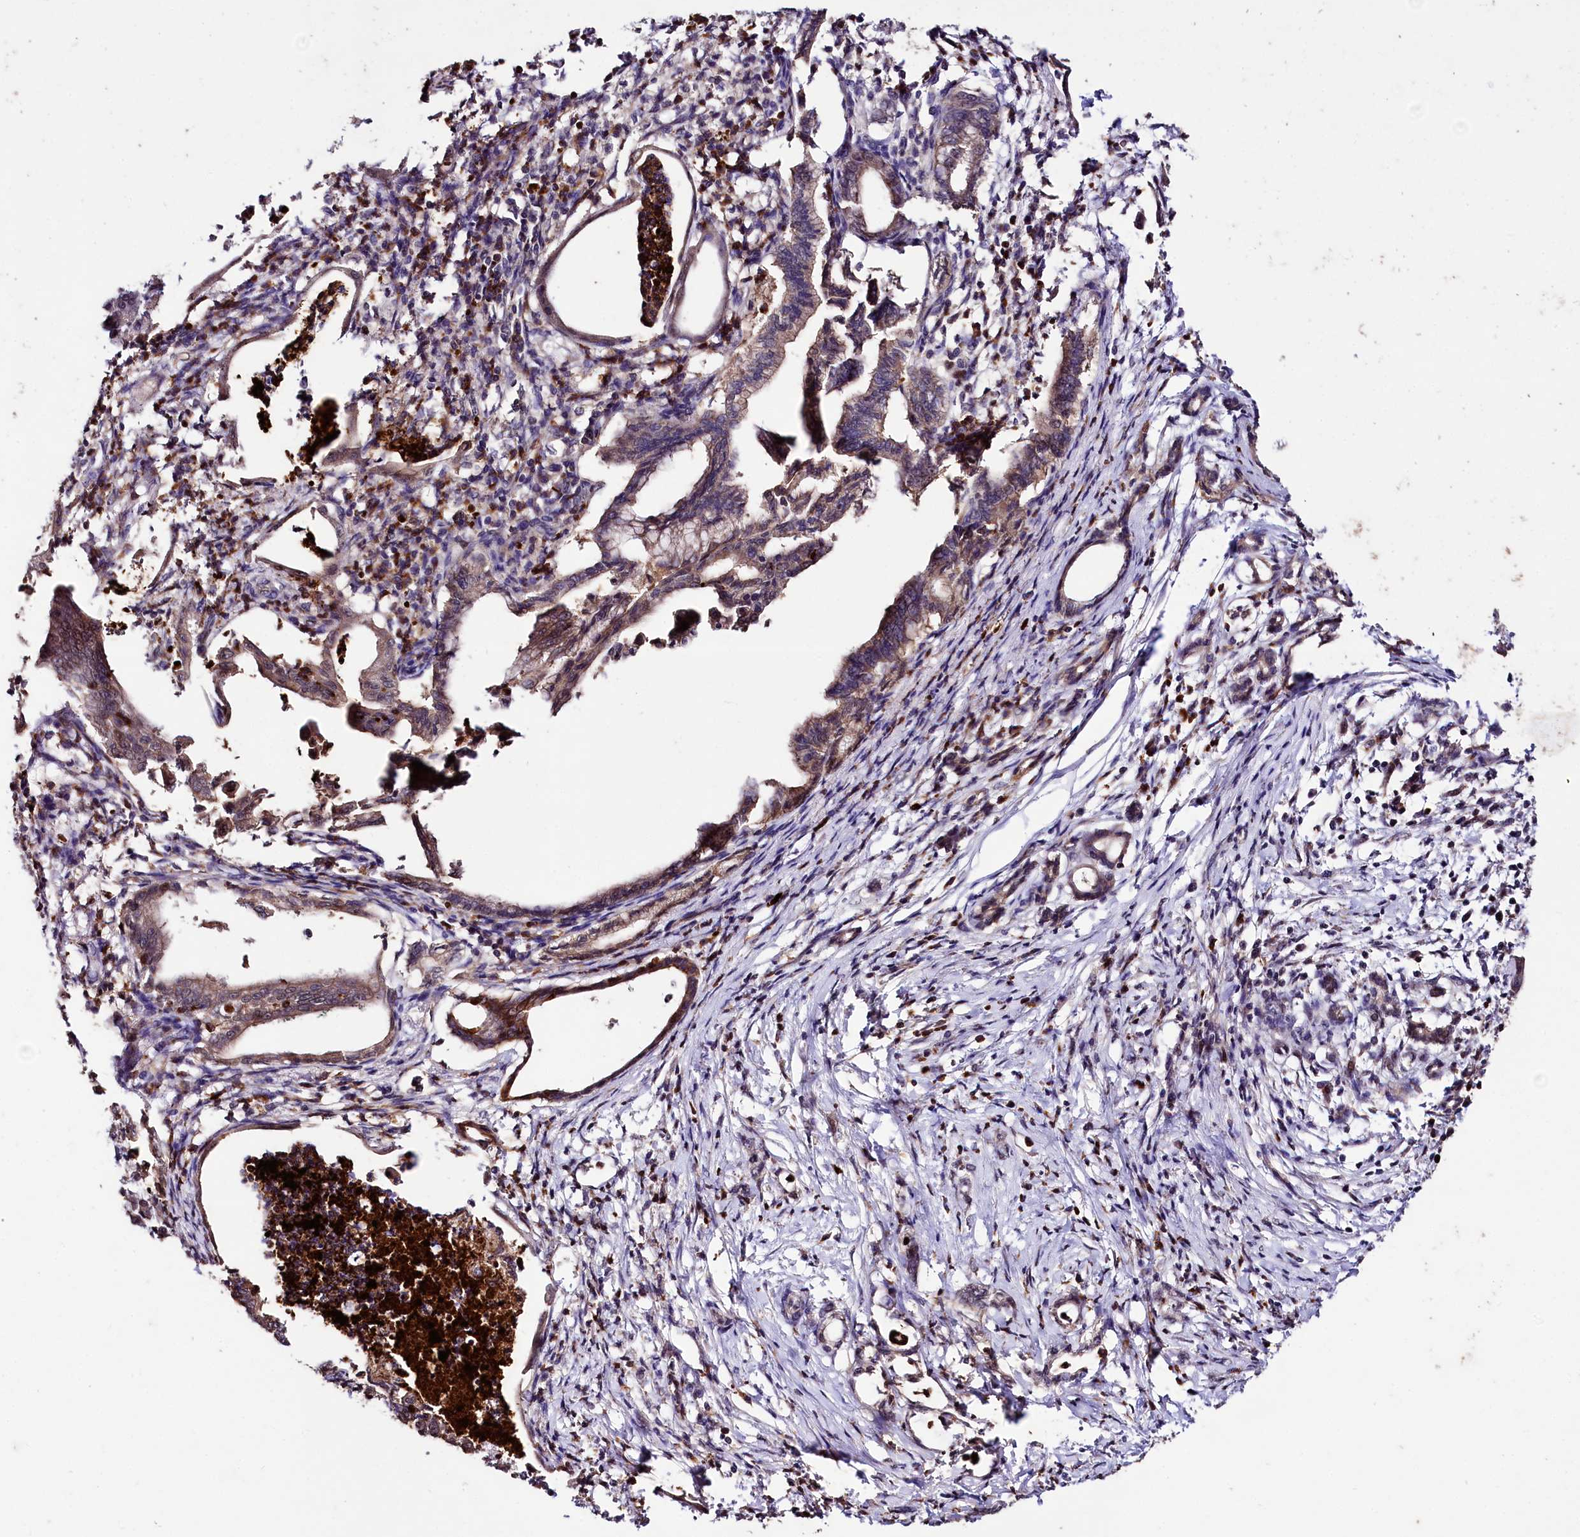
{"staining": {"intensity": "weak", "quantity": ">75%", "location": "cytoplasmic/membranous"}, "tissue": "pancreatic cancer", "cell_type": "Tumor cells", "image_type": "cancer", "snomed": [{"axis": "morphology", "description": "Adenocarcinoma, NOS"}, {"axis": "topography", "description": "Pancreas"}], "caption": "Pancreatic adenocarcinoma stained for a protein shows weak cytoplasmic/membranous positivity in tumor cells.", "gene": "KLRB1", "patient": {"sex": "female", "age": 55}}